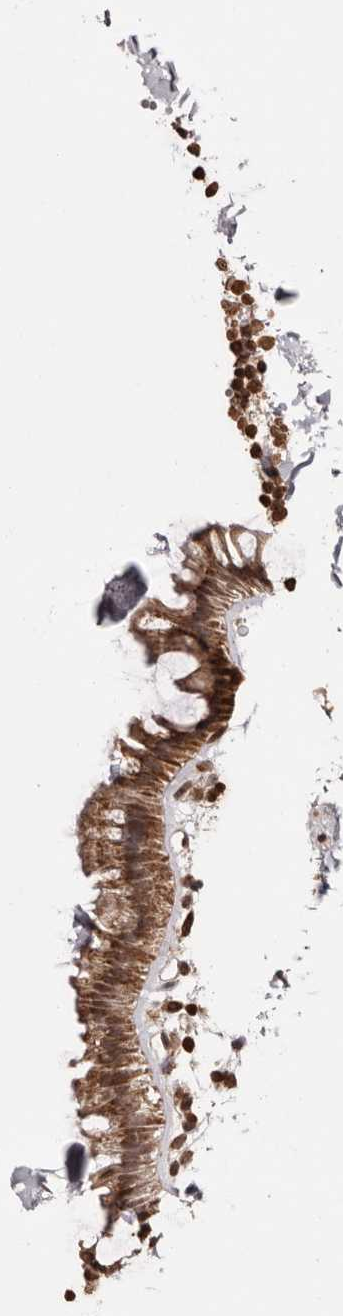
{"staining": {"intensity": "moderate", "quantity": ">75%", "location": "cytoplasmic/membranous"}, "tissue": "rectum", "cell_type": "Glandular cells", "image_type": "normal", "snomed": [{"axis": "morphology", "description": "Normal tissue, NOS"}, {"axis": "topography", "description": "Rectum"}], "caption": "DAB immunohistochemical staining of unremarkable rectum demonstrates moderate cytoplasmic/membranous protein expression in approximately >75% of glandular cells.", "gene": "CCDC190", "patient": {"sex": "female", "age": 65}}